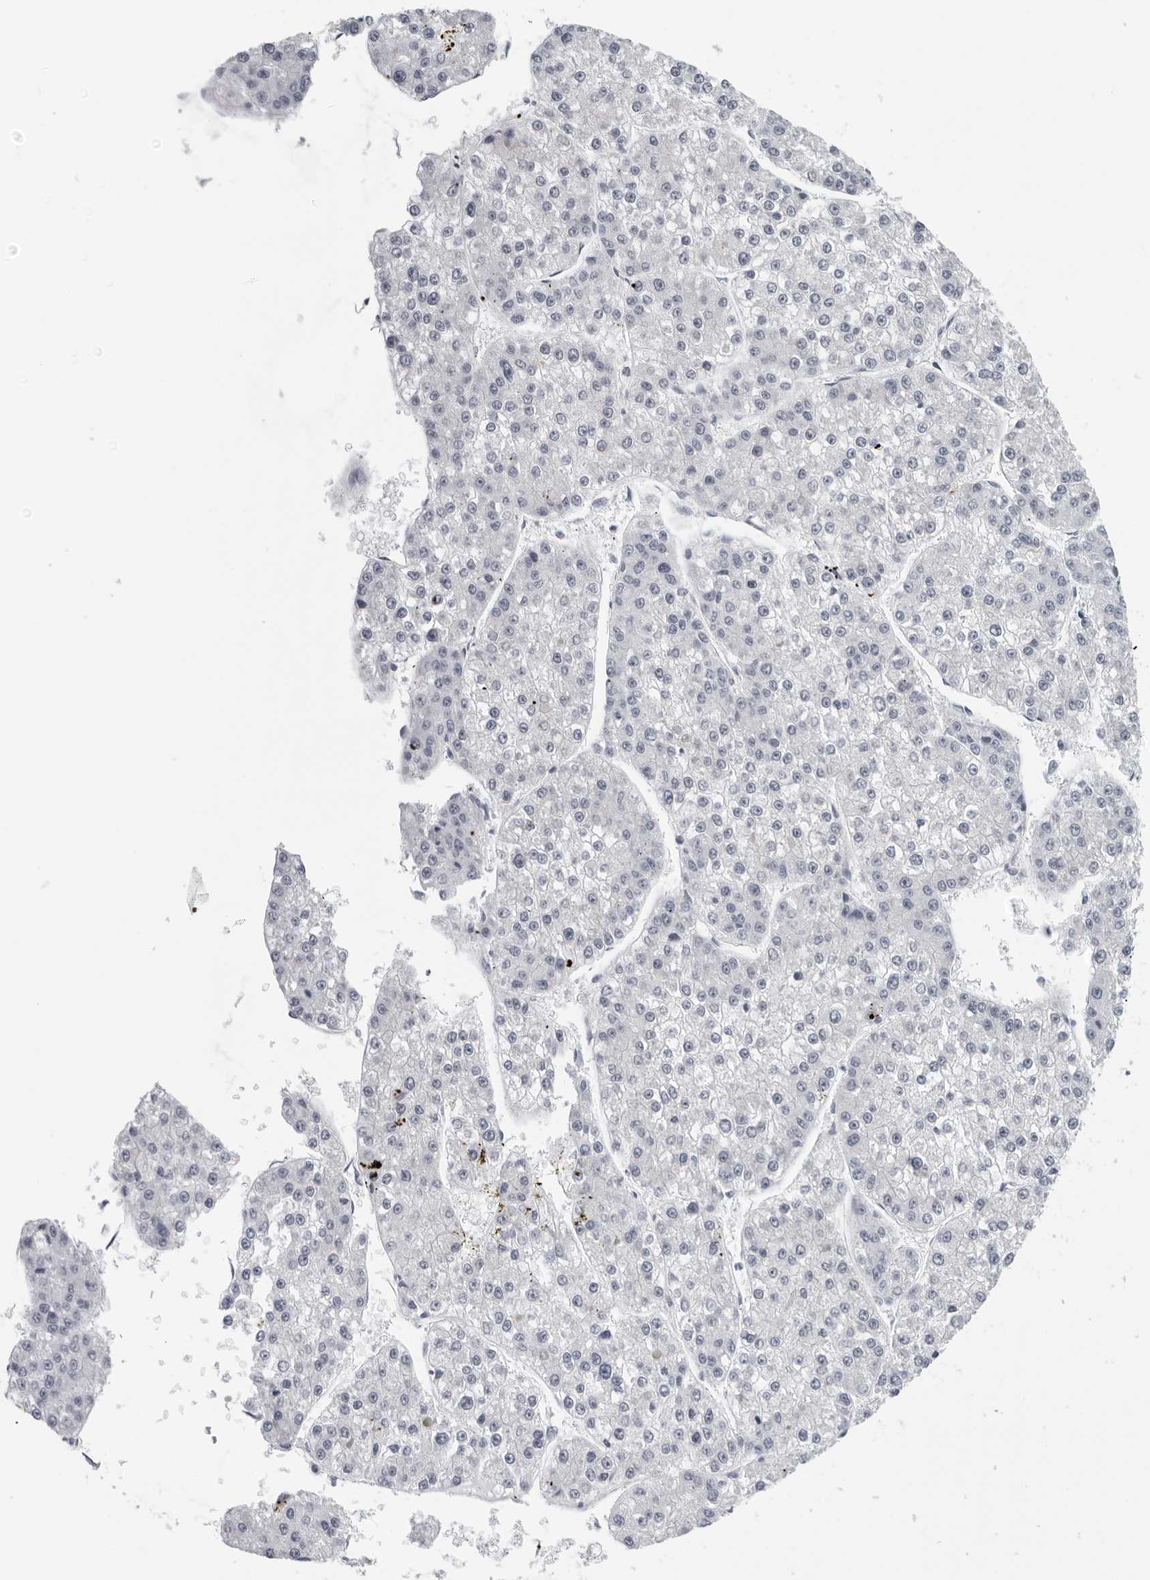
{"staining": {"intensity": "negative", "quantity": "none", "location": "none"}, "tissue": "liver cancer", "cell_type": "Tumor cells", "image_type": "cancer", "snomed": [{"axis": "morphology", "description": "Carcinoma, Hepatocellular, NOS"}, {"axis": "topography", "description": "Liver"}], "caption": "High power microscopy photomicrograph of an immunohistochemistry micrograph of liver cancer (hepatocellular carcinoma), revealing no significant expression in tumor cells.", "gene": "CPT2", "patient": {"sex": "female", "age": 73}}